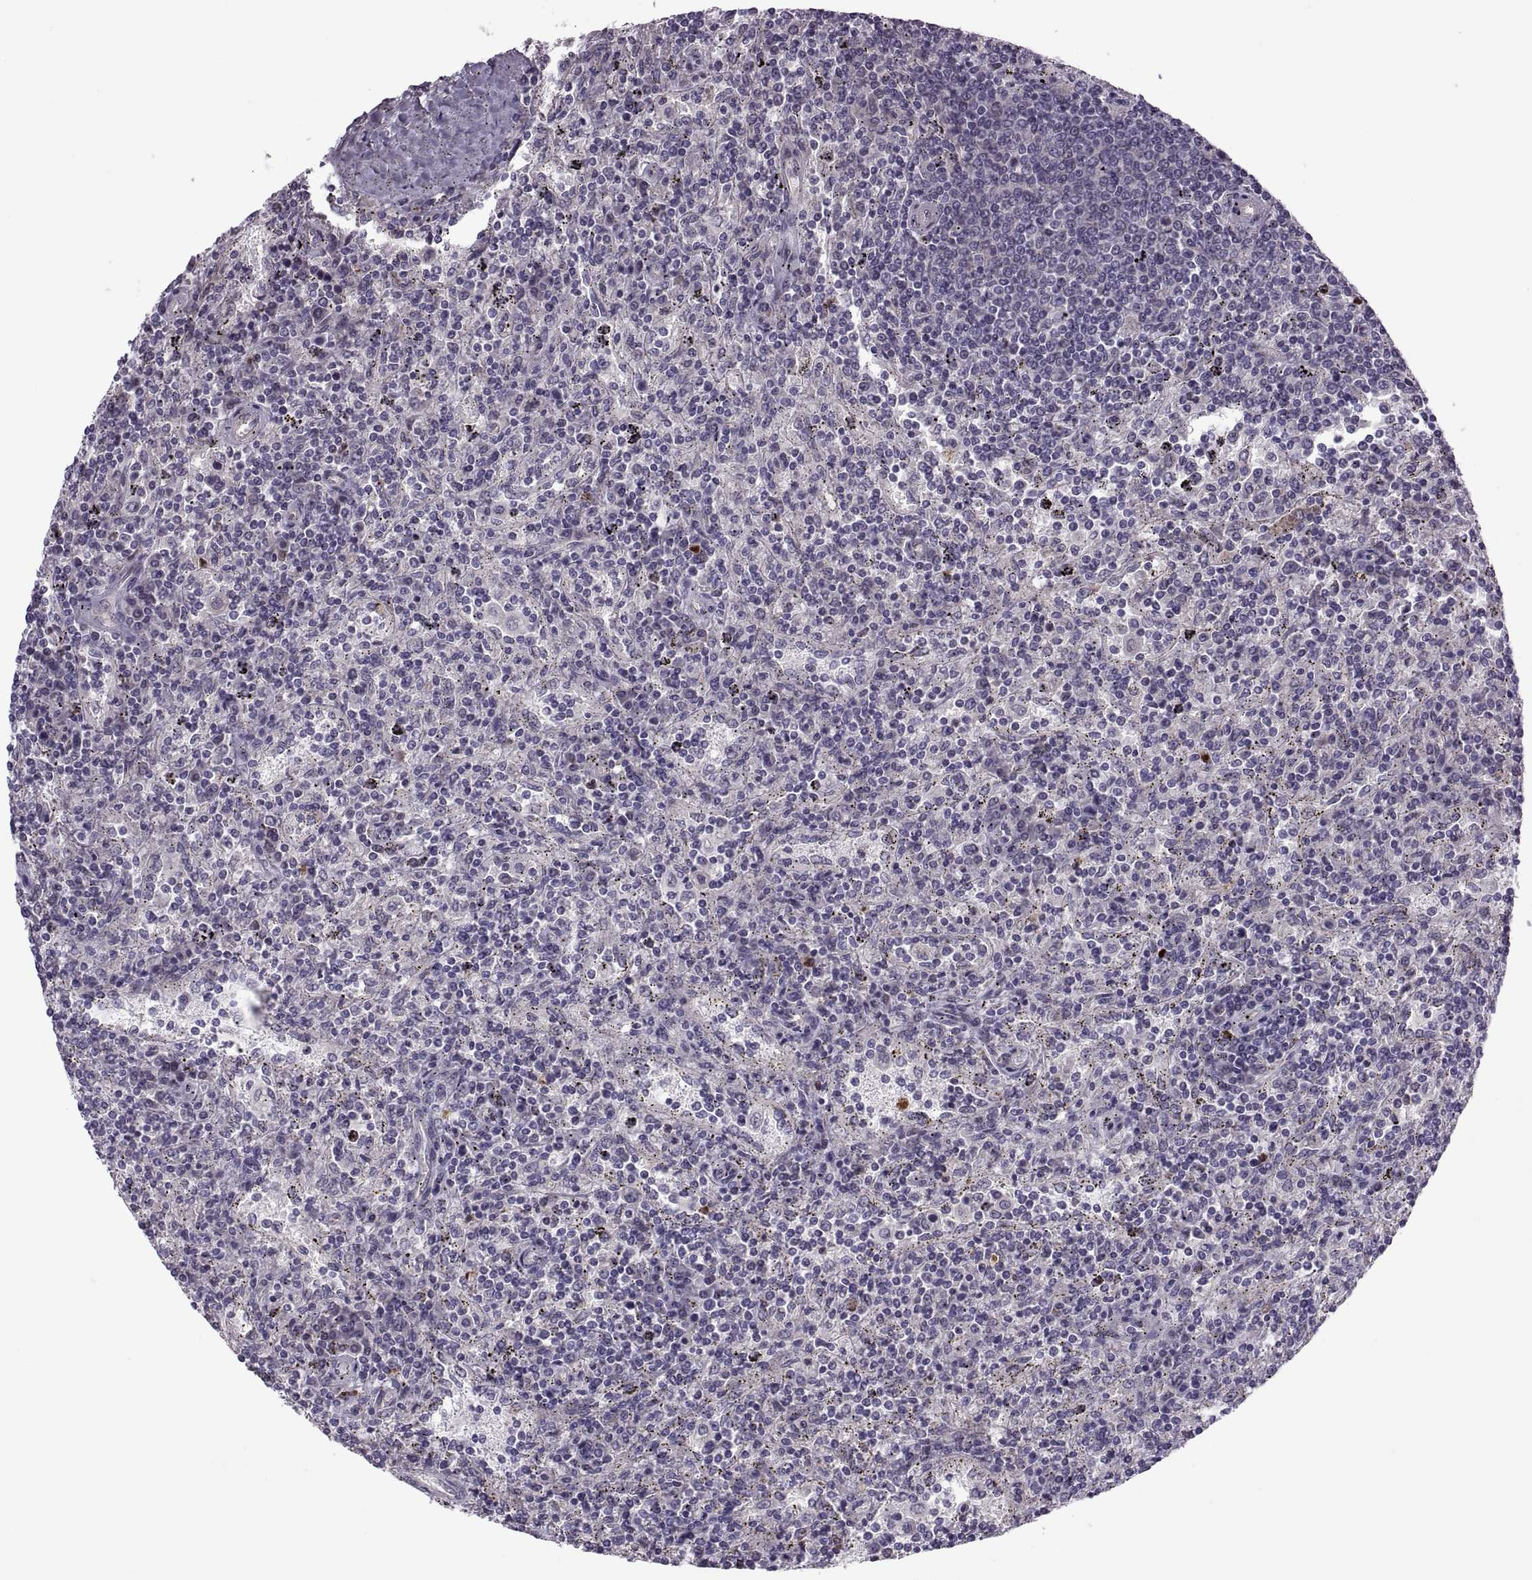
{"staining": {"intensity": "negative", "quantity": "none", "location": "none"}, "tissue": "lymphoma", "cell_type": "Tumor cells", "image_type": "cancer", "snomed": [{"axis": "morphology", "description": "Malignant lymphoma, non-Hodgkin's type, Low grade"}, {"axis": "topography", "description": "Spleen"}], "caption": "Tumor cells show no significant protein staining in lymphoma.", "gene": "ODF3", "patient": {"sex": "male", "age": 62}}